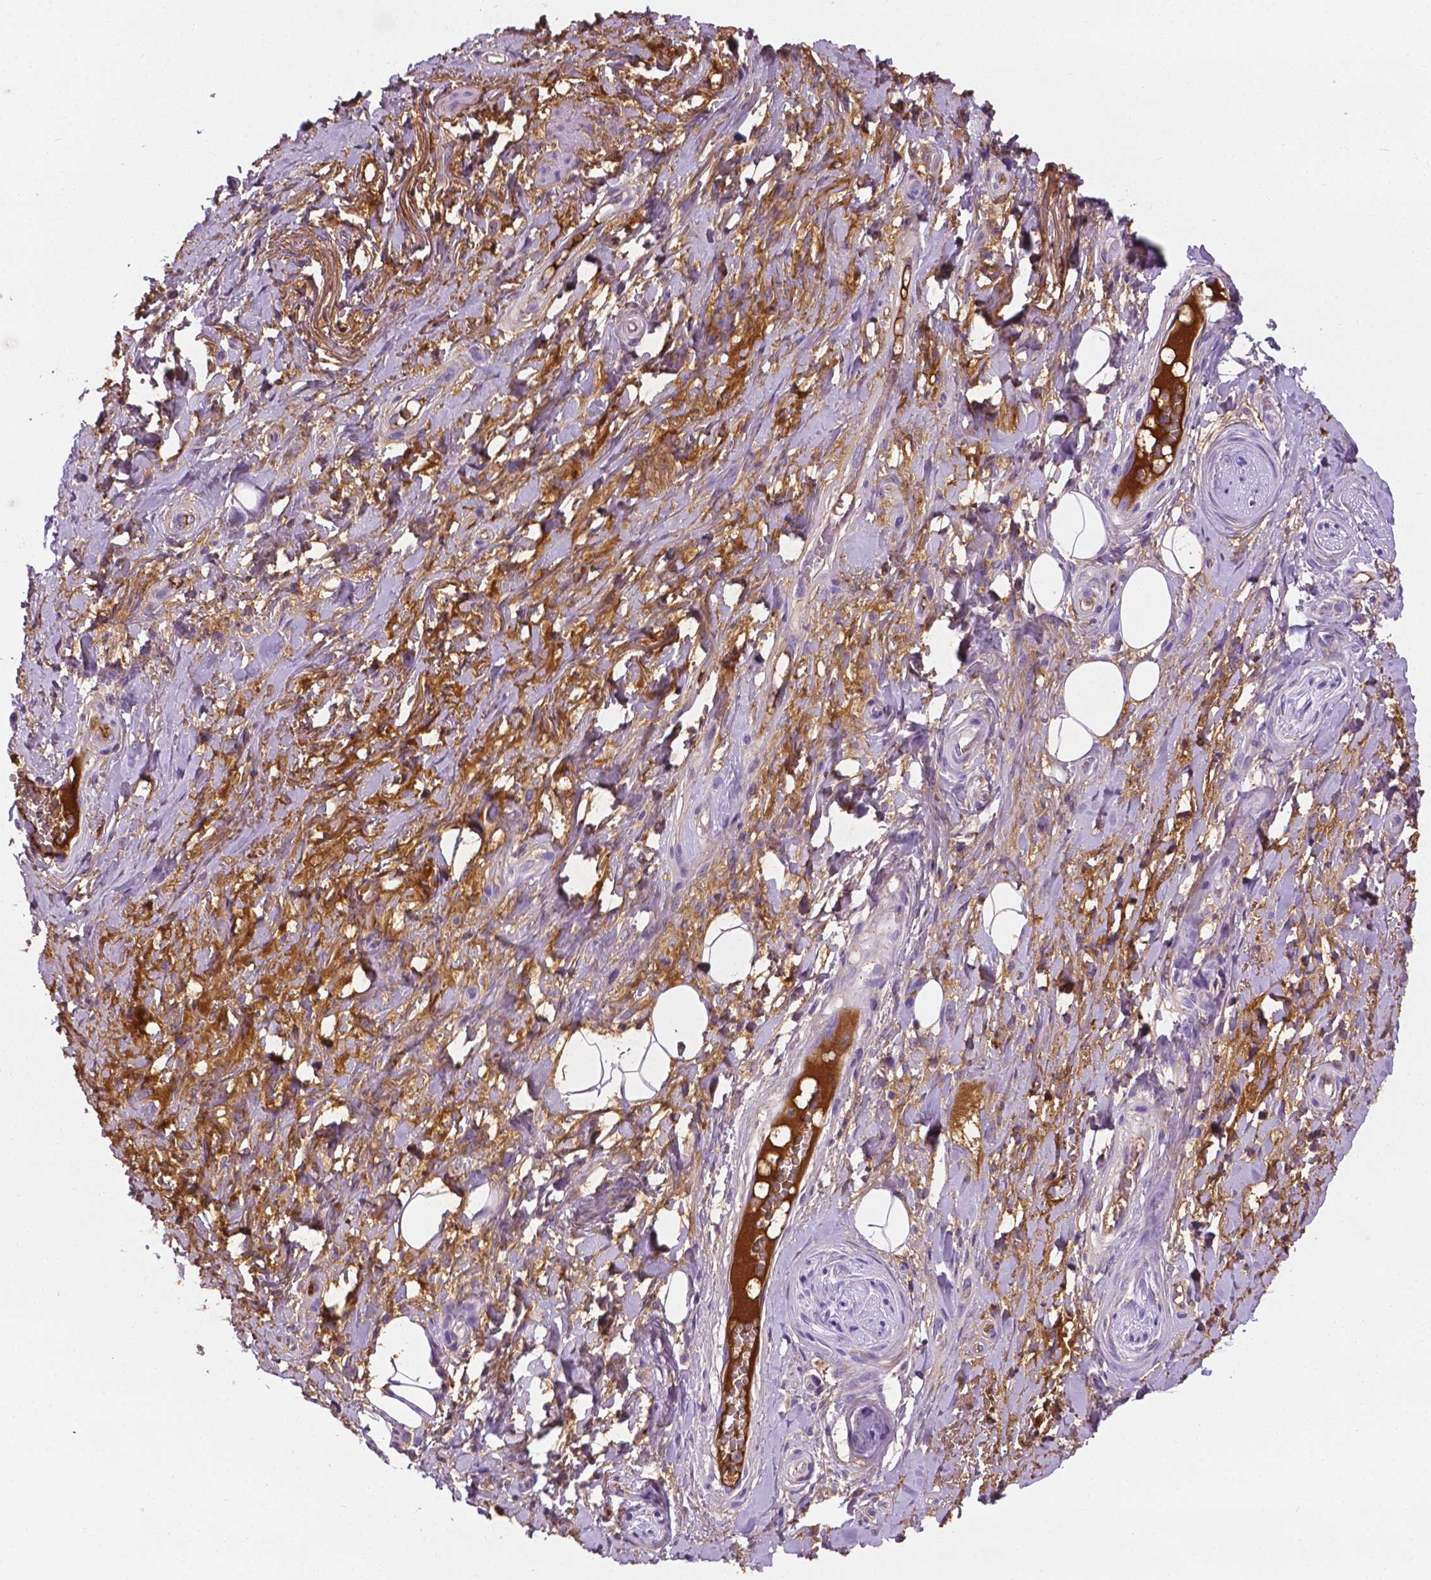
{"staining": {"intensity": "negative", "quantity": "none", "location": "none"}, "tissue": "adipose tissue", "cell_type": "Adipocytes", "image_type": "normal", "snomed": [{"axis": "morphology", "description": "Normal tissue, NOS"}, {"axis": "topography", "description": "Anal"}, {"axis": "topography", "description": "Peripheral nerve tissue"}], "caption": "The immunohistochemistry photomicrograph has no significant expression in adipocytes of adipose tissue. (DAB IHC visualized using brightfield microscopy, high magnification).", "gene": "APOE", "patient": {"sex": "male", "age": 53}}